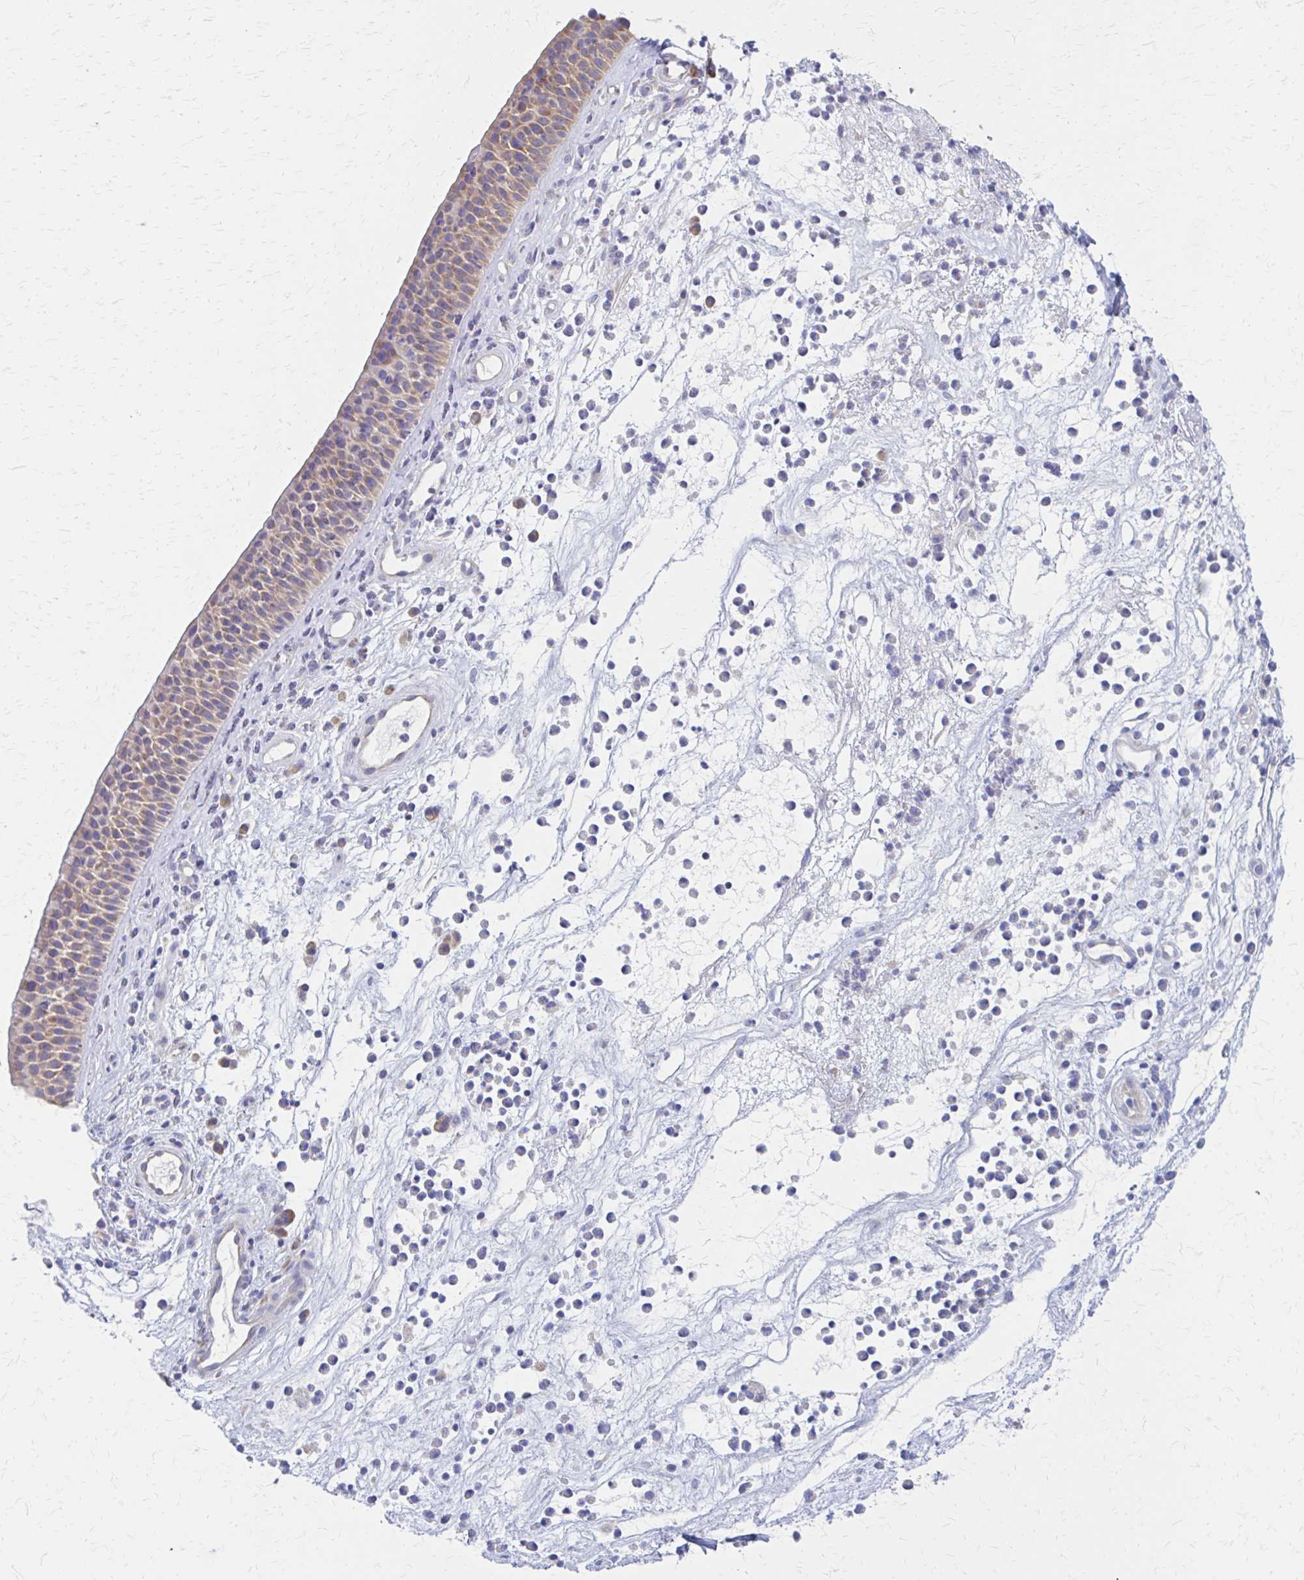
{"staining": {"intensity": "weak", "quantity": "25%-75%", "location": "cytoplasmic/membranous"}, "tissue": "nasopharynx", "cell_type": "Respiratory epithelial cells", "image_type": "normal", "snomed": [{"axis": "morphology", "description": "Normal tissue, NOS"}, {"axis": "topography", "description": "Nasopharynx"}], "caption": "Immunohistochemical staining of benign nasopharynx reveals low levels of weak cytoplasmic/membranous positivity in about 25%-75% of respiratory epithelial cells.", "gene": "RPL27A", "patient": {"sex": "male", "age": 56}}